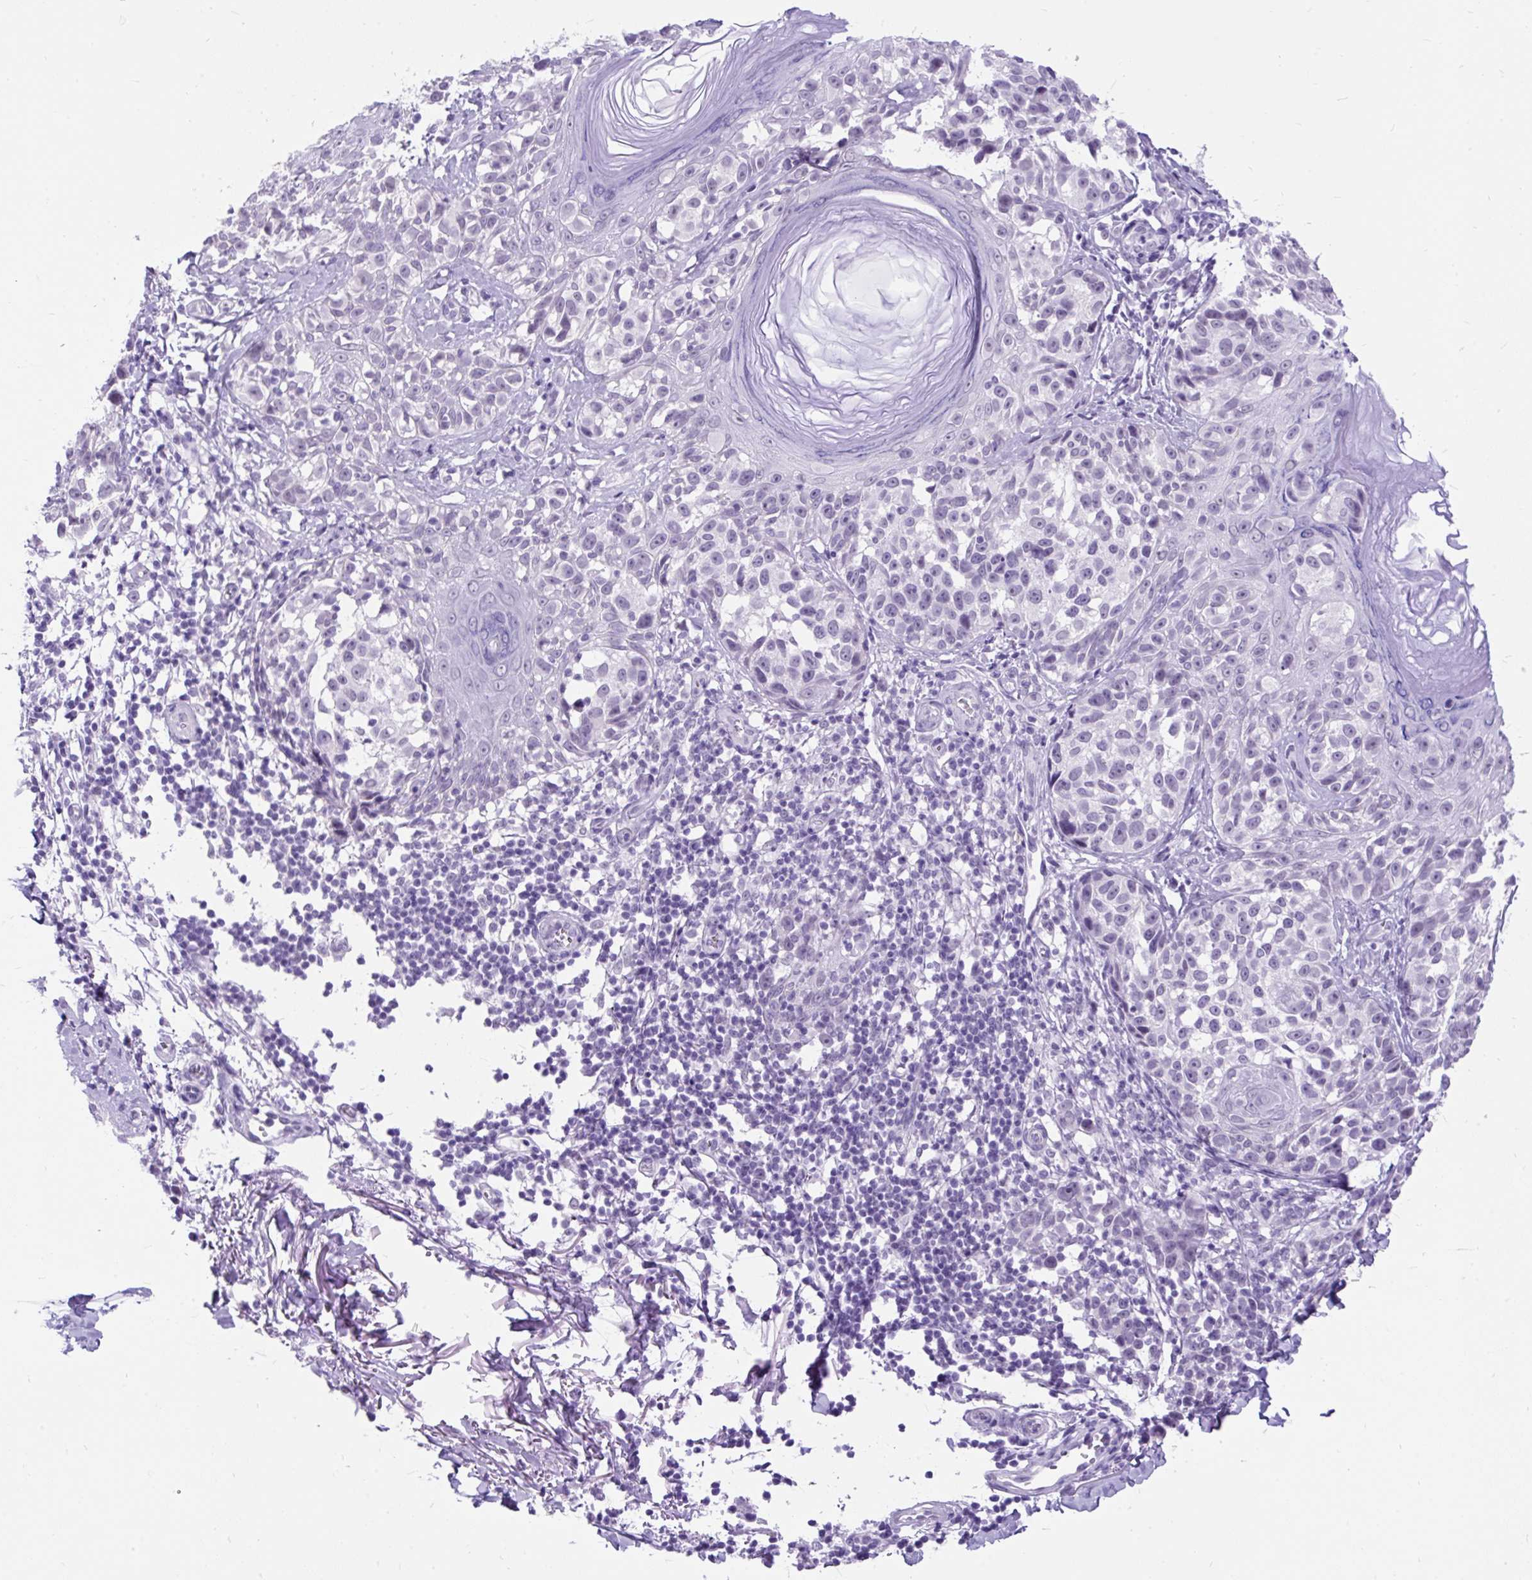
{"staining": {"intensity": "negative", "quantity": "none", "location": "none"}, "tissue": "melanoma", "cell_type": "Tumor cells", "image_type": "cancer", "snomed": [{"axis": "morphology", "description": "Malignant melanoma, NOS"}, {"axis": "topography", "description": "Skin"}], "caption": "Immunohistochemistry (IHC) image of human malignant melanoma stained for a protein (brown), which reveals no positivity in tumor cells. (DAB (3,3'-diaminobenzidine) immunohistochemistry (IHC) visualized using brightfield microscopy, high magnification).", "gene": "SCGB1A1", "patient": {"sex": "male", "age": 73}}